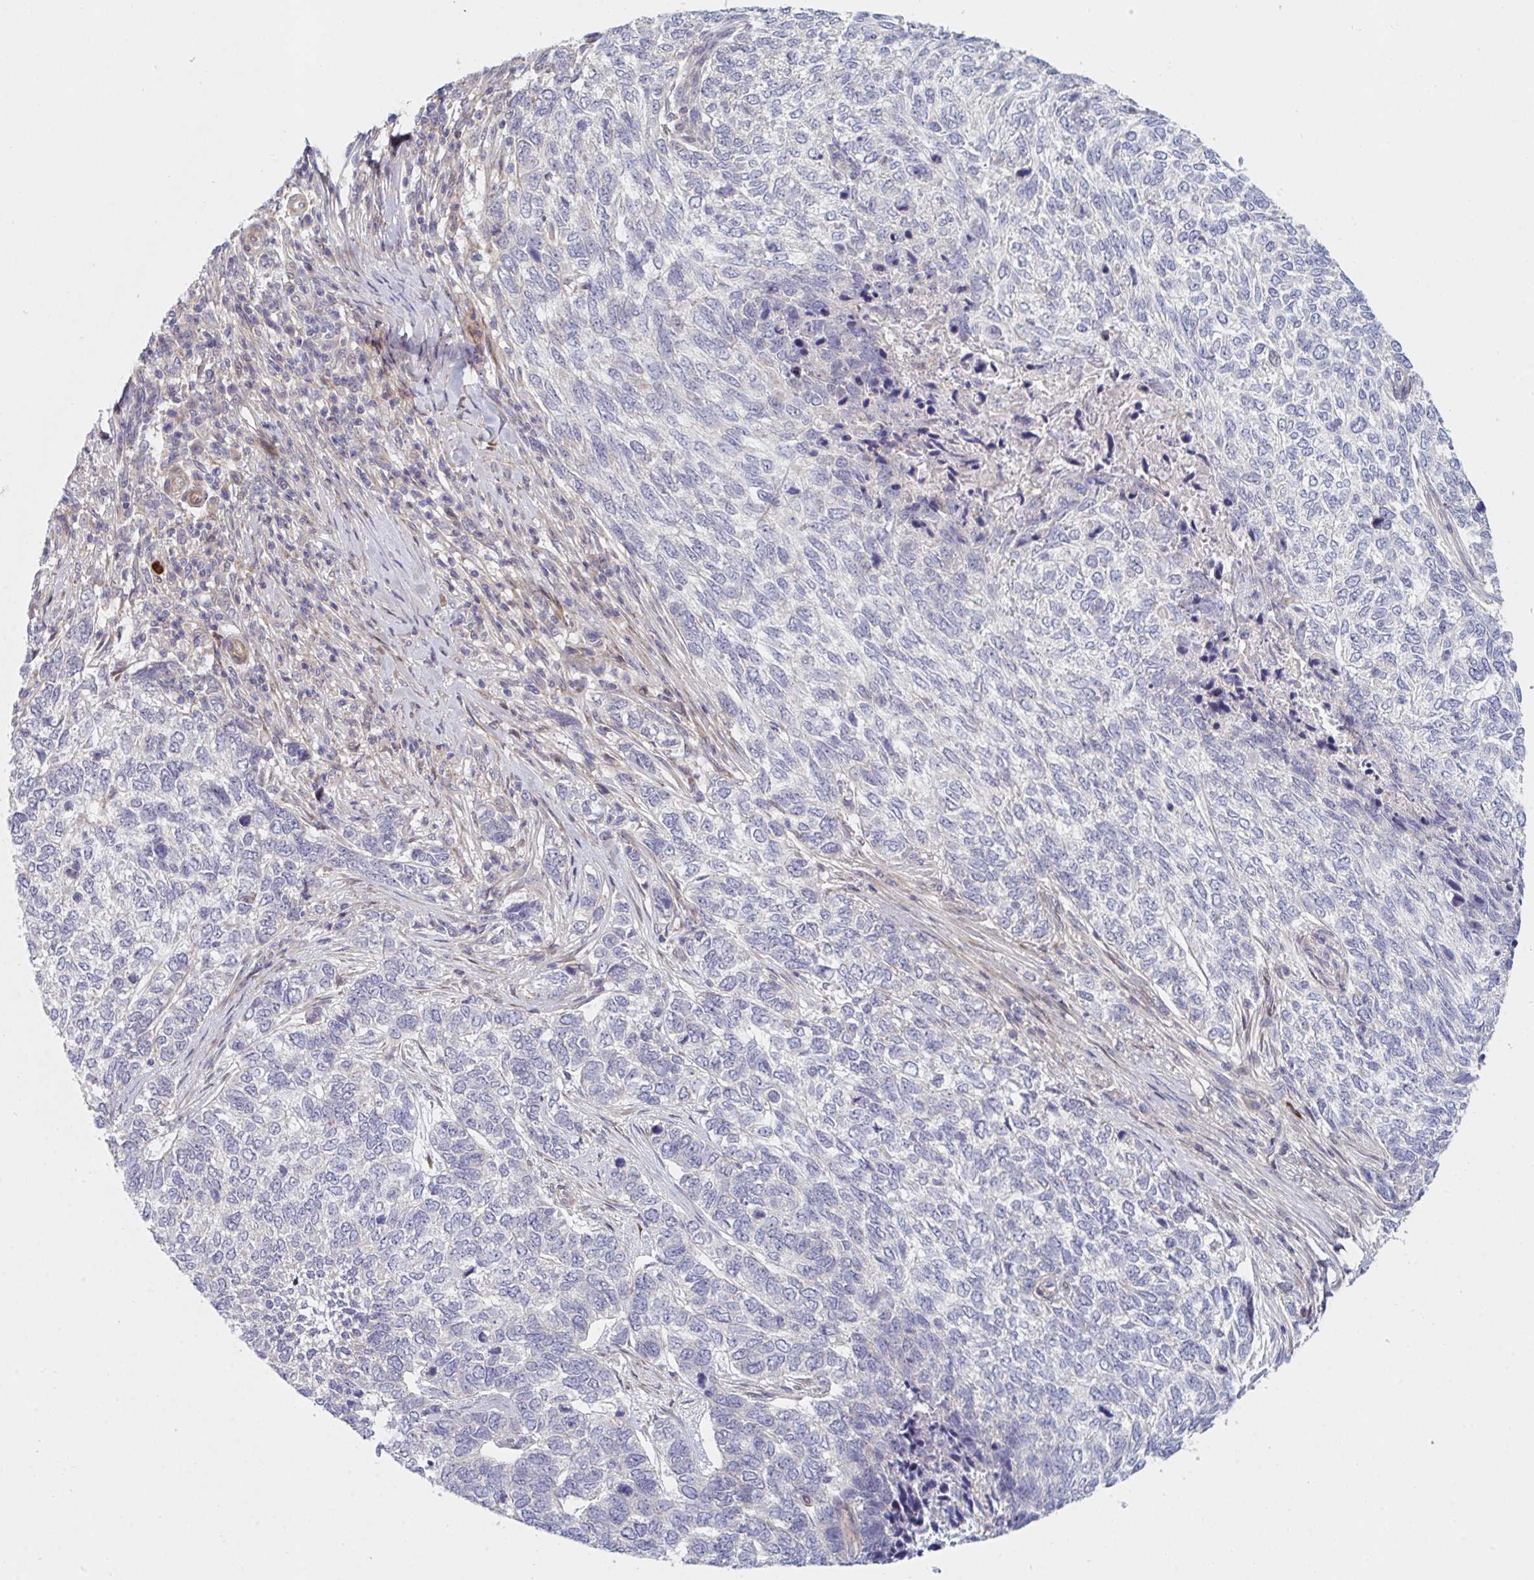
{"staining": {"intensity": "negative", "quantity": "none", "location": "none"}, "tissue": "skin cancer", "cell_type": "Tumor cells", "image_type": "cancer", "snomed": [{"axis": "morphology", "description": "Basal cell carcinoma"}, {"axis": "topography", "description": "Skin"}], "caption": "Tumor cells are negative for protein expression in human skin basal cell carcinoma. (DAB immunohistochemistry, high magnification).", "gene": "TNFSF4", "patient": {"sex": "female", "age": 65}}